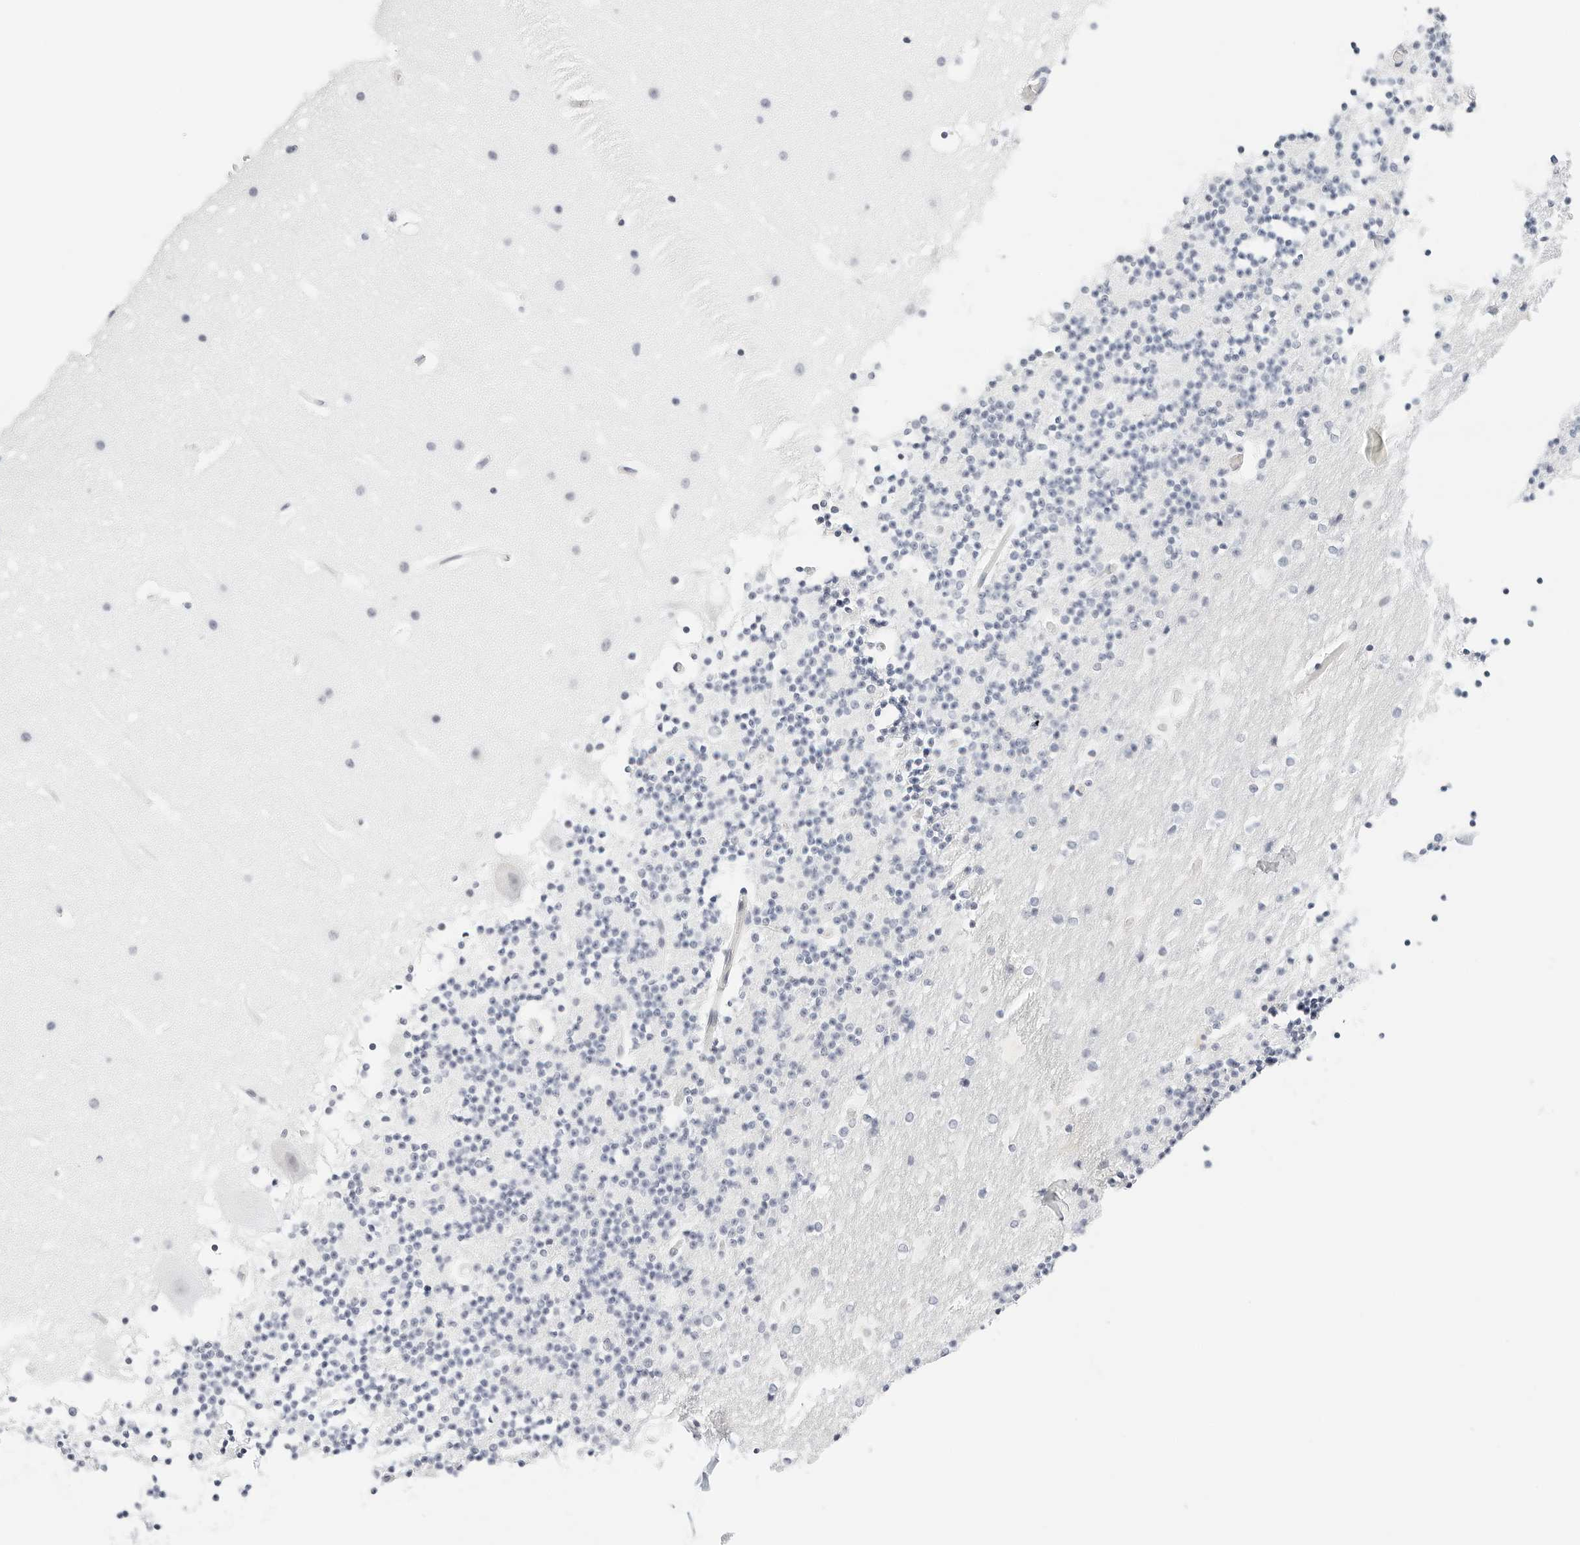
{"staining": {"intensity": "negative", "quantity": "none", "location": "none"}, "tissue": "cerebellum", "cell_type": "Cells in granular layer", "image_type": "normal", "snomed": [{"axis": "morphology", "description": "Normal tissue, NOS"}, {"axis": "topography", "description": "Cerebellum"}], "caption": "Cells in granular layer show no significant staining in unremarkable cerebellum.", "gene": "CD22", "patient": {"sex": "male", "age": 57}}